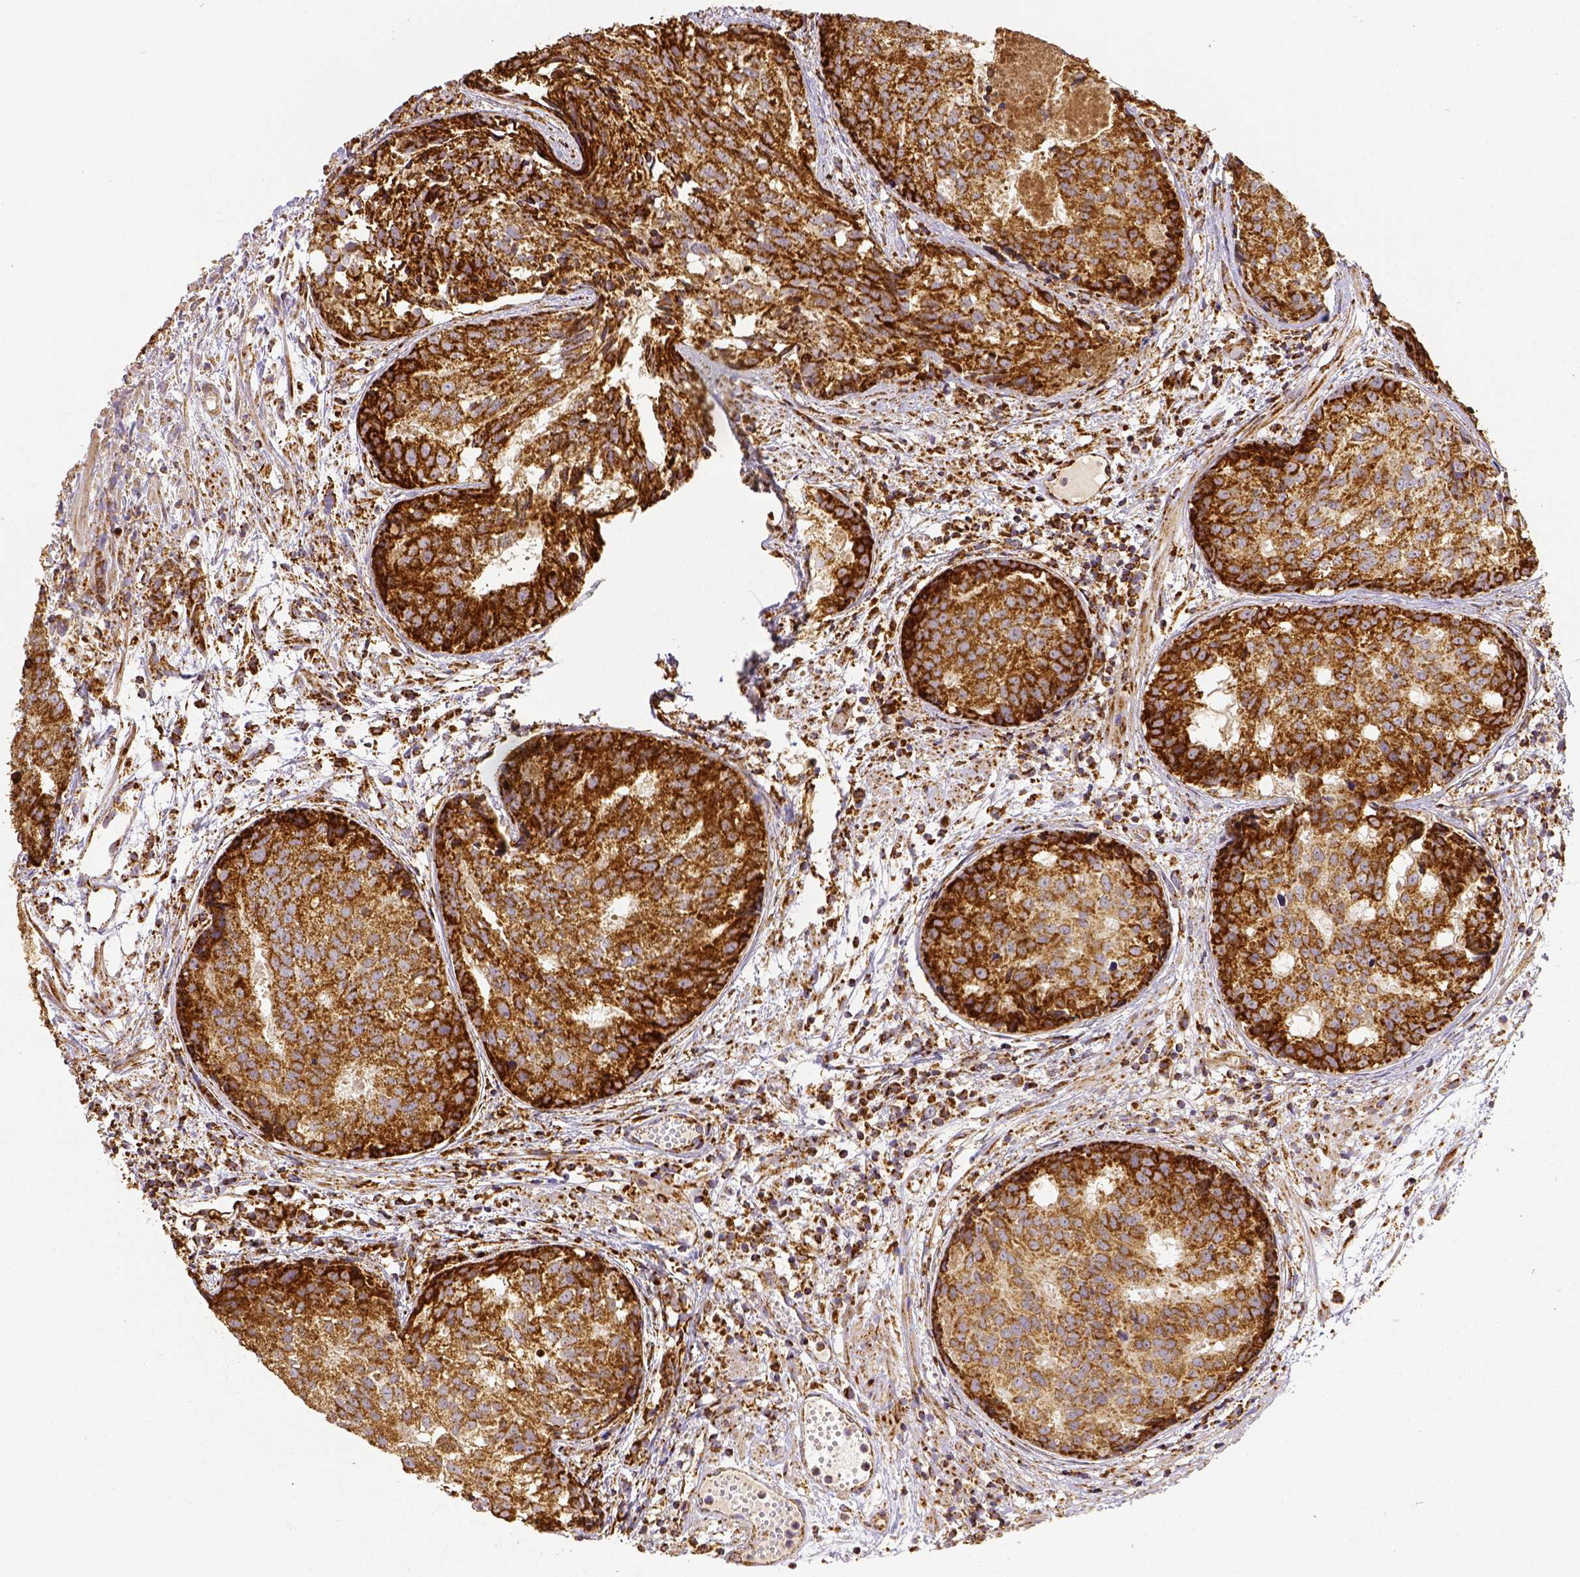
{"staining": {"intensity": "strong", "quantity": ">75%", "location": "cytoplasmic/membranous"}, "tissue": "prostate cancer", "cell_type": "Tumor cells", "image_type": "cancer", "snomed": [{"axis": "morphology", "description": "Adenocarcinoma, High grade"}, {"axis": "topography", "description": "Prostate"}], "caption": "A high amount of strong cytoplasmic/membranous expression is appreciated in about >75% of tumor cells in prostate high-grade adenocarcinoma tissue.", "gene": "SDHB", "patient": {"sex": "male", "age": 58}}